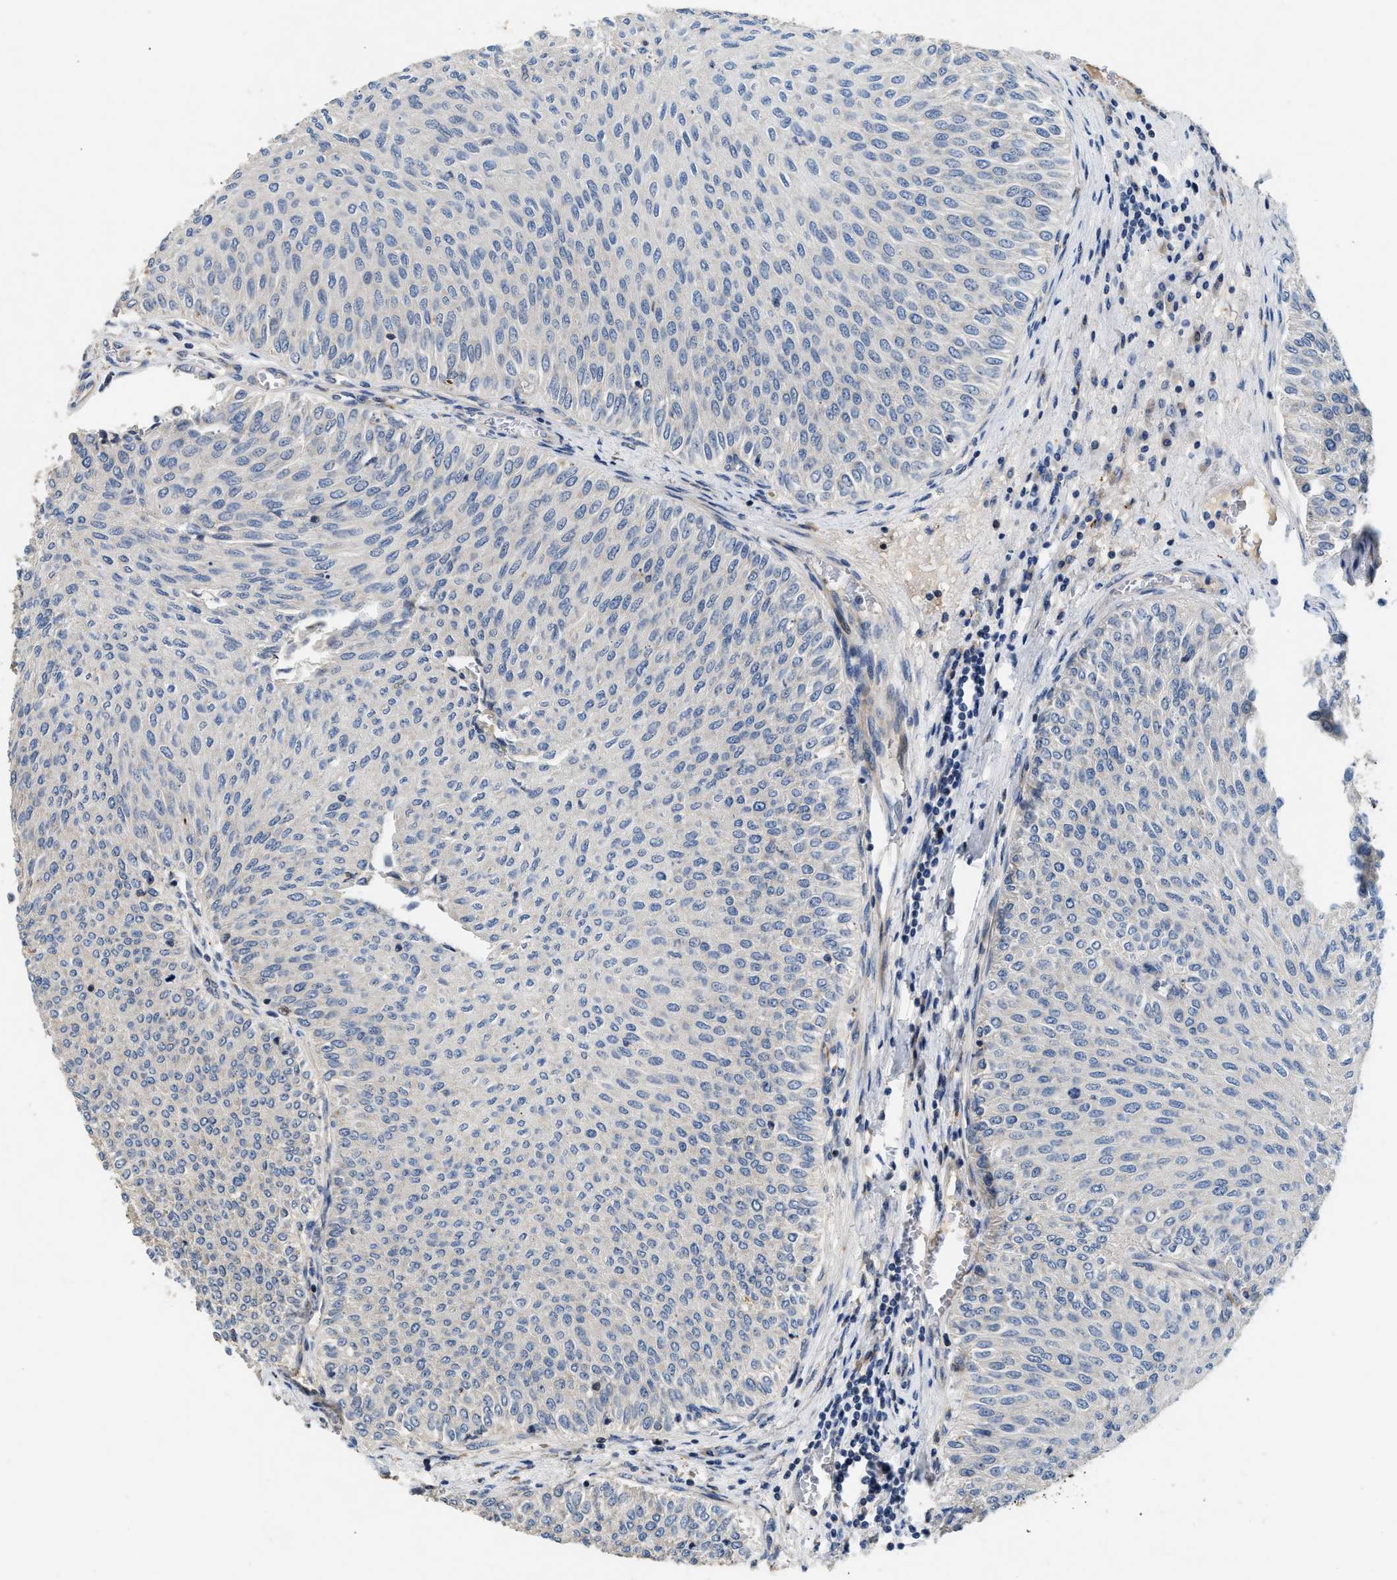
{"staining": {"intensity": "negative", "quantity": "none", "location": "none"}, "tissue": "urothelial cancer", "cell_type": "Tumor cells", "image_type": "cancer", "snomed": [{"axis": "morphology", "description": "Urothelial carcinoma, Low grade"}, {"axis": "topography", "description": "Urinary bladder"}], "caption": "This is an immunohistochemistry (IHC) histopathology image of urothelial cancer. There is no positivity in tumor cells.", "gene": "IL17RC", "patient": {"sex": "male", "age": 78}}